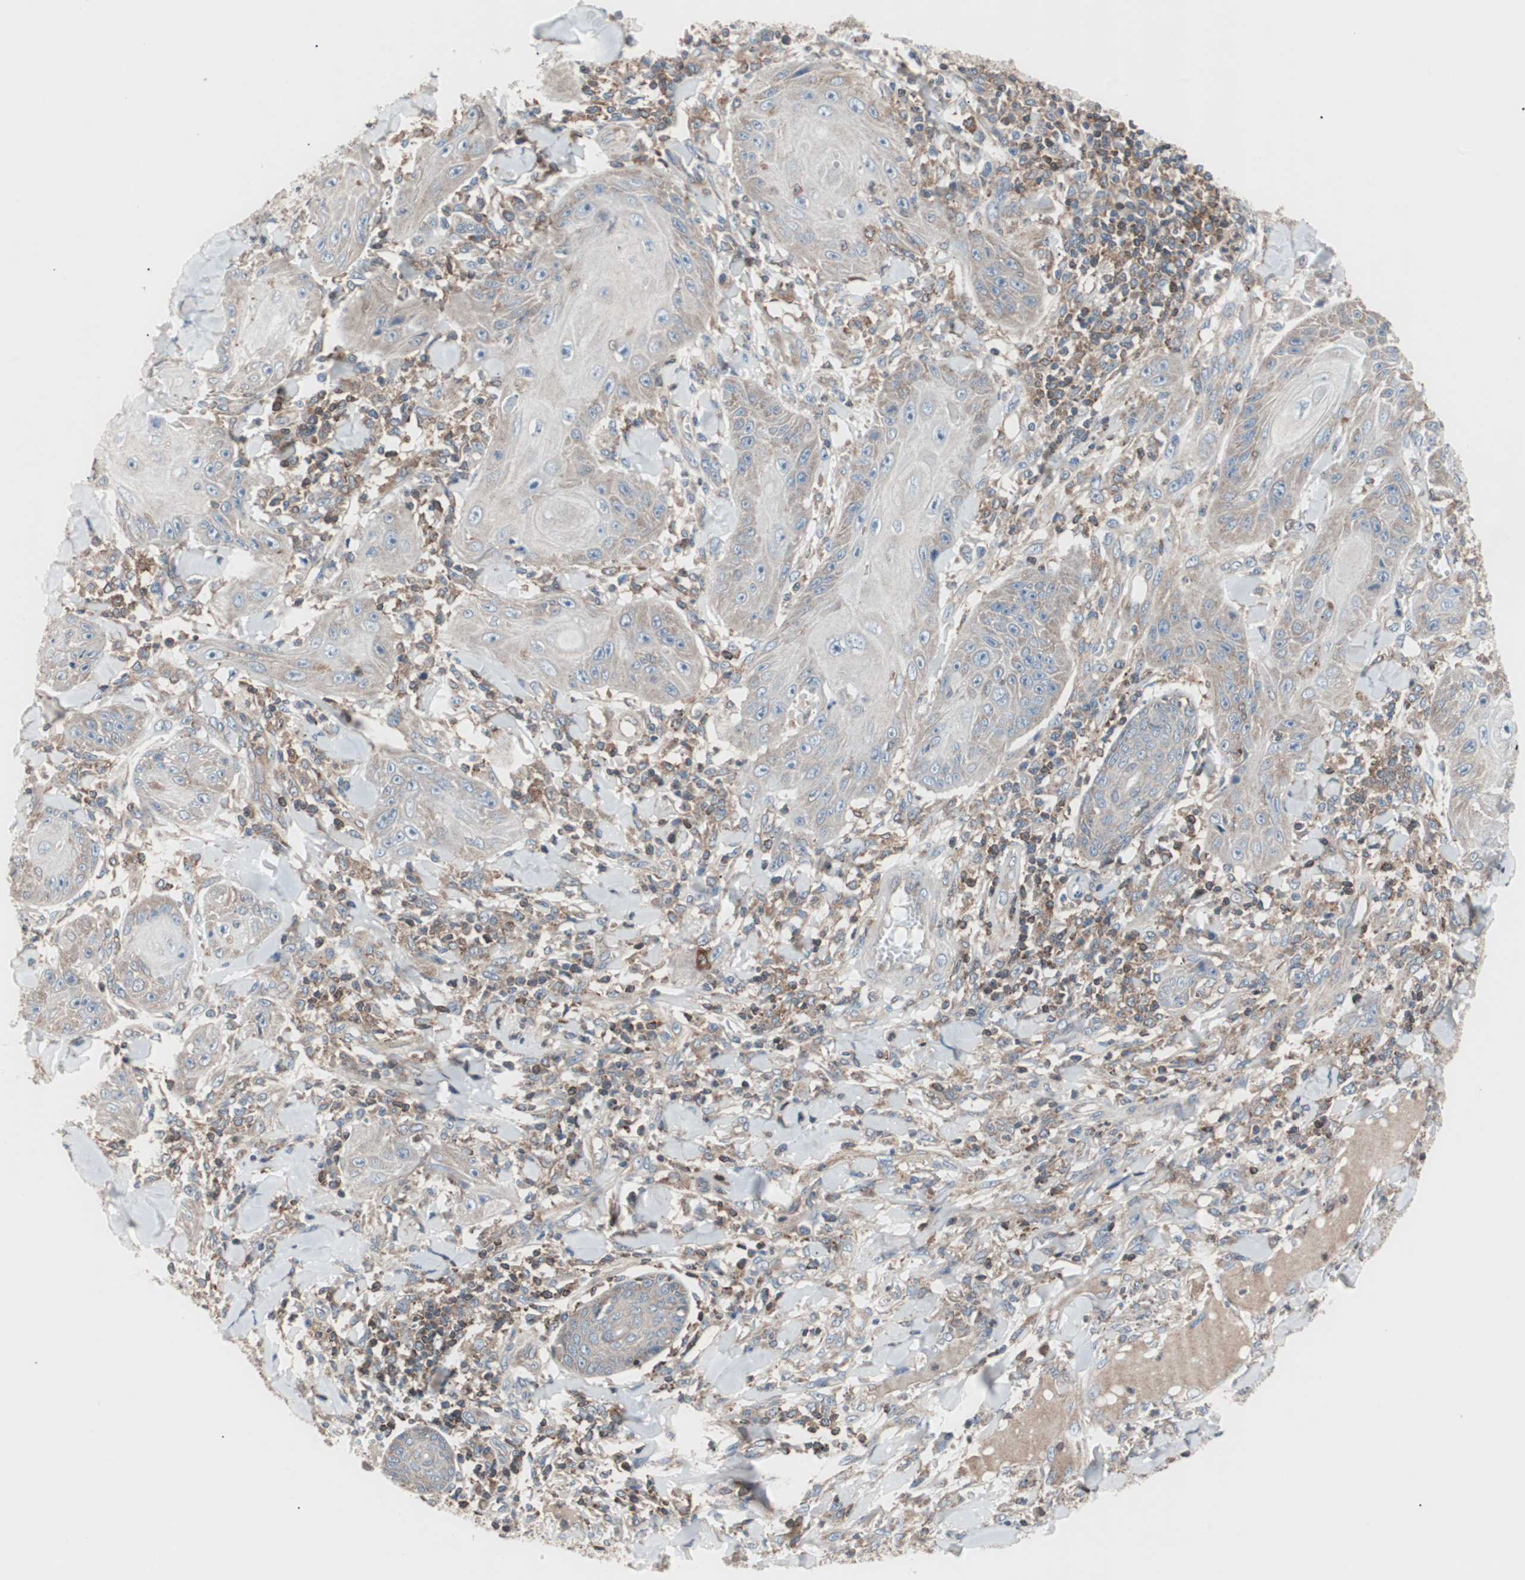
{"staining": {"intensity": "moderate", "quantity": "25%-75%", "location": "cytoplasmic/membranous"}, "tissue": "skin cancer", "cell_type": "Tumor cells", "image_type": "cancer", "snomed": [{"axis": "morphology", "description": "Squamous cell carcinoma, NOS"}, {"axis": "topography", "description": "Skin"}], "caption": "Immunohistochemistry (IHC) micrograph of human skin cancer stained for a protein (brown), which reveals medium levels of moderate cytoplasmic/membranous positivity in approximately 25%-75% of tumor cells.", "gene": "PIK3R1", "patient": {"sex": "female", "age": 78}}